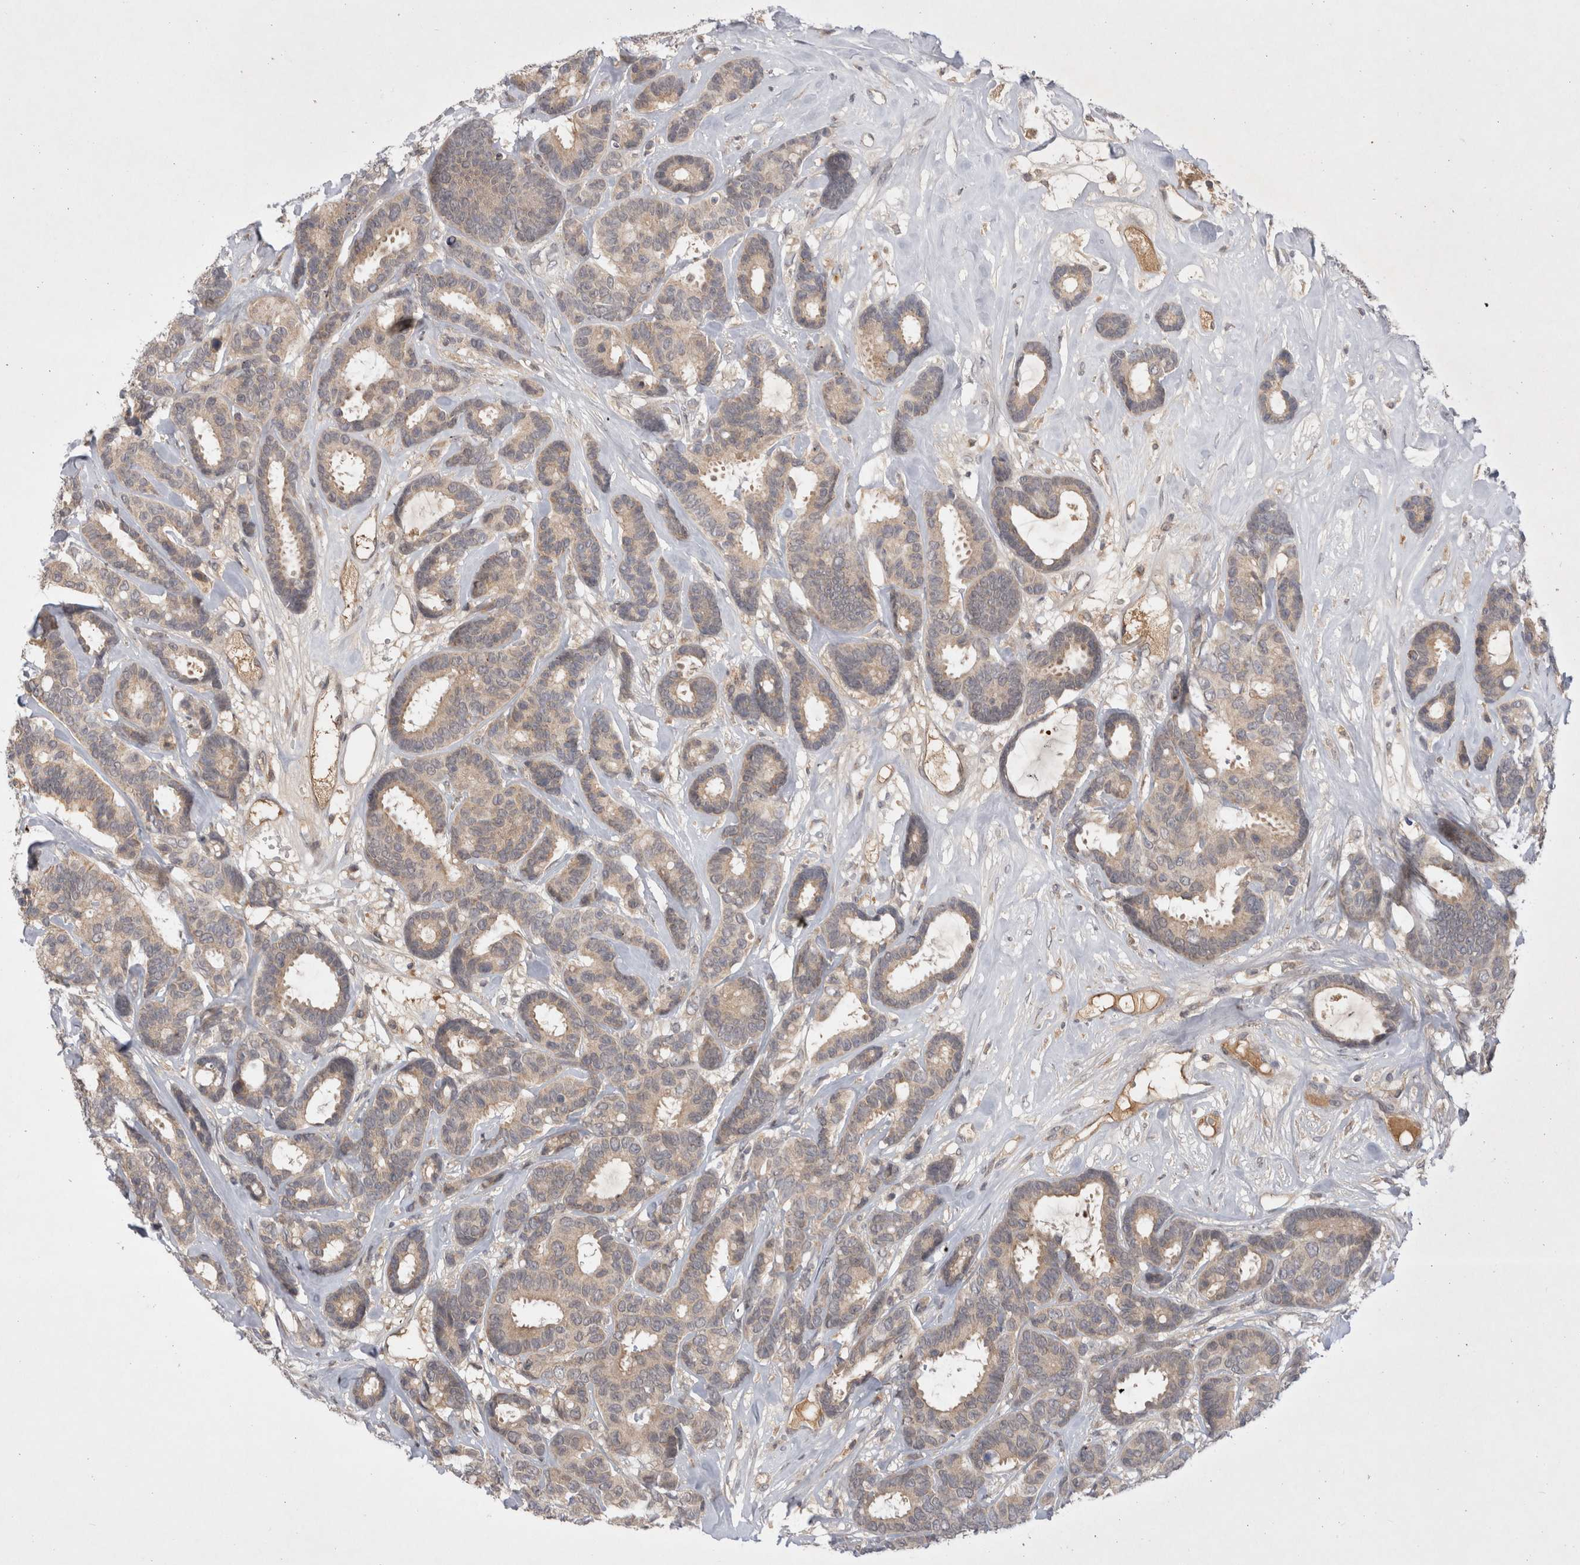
{"staining": {"intensity": "weak", "quantity": ">75%", "location": "cytoplasmic/membranous"}, "tissue": "breast cancer", "cell_type": "Tumor cells", "image_type": "cancer", "snomed": [{"axis": "morphology", "description": "Duct carcinoma"}, {"axis": "topography", "description": "Breast"}], "caption": "Human breast cancer (invasive ductal carcinoma) stained for a protein (brown) displays weak cytoplasmic/membranous positive expression in about >75% of tumor cells.", "gene": "PLEKHM1", "patient": {"sex": "female", "age": 87}}